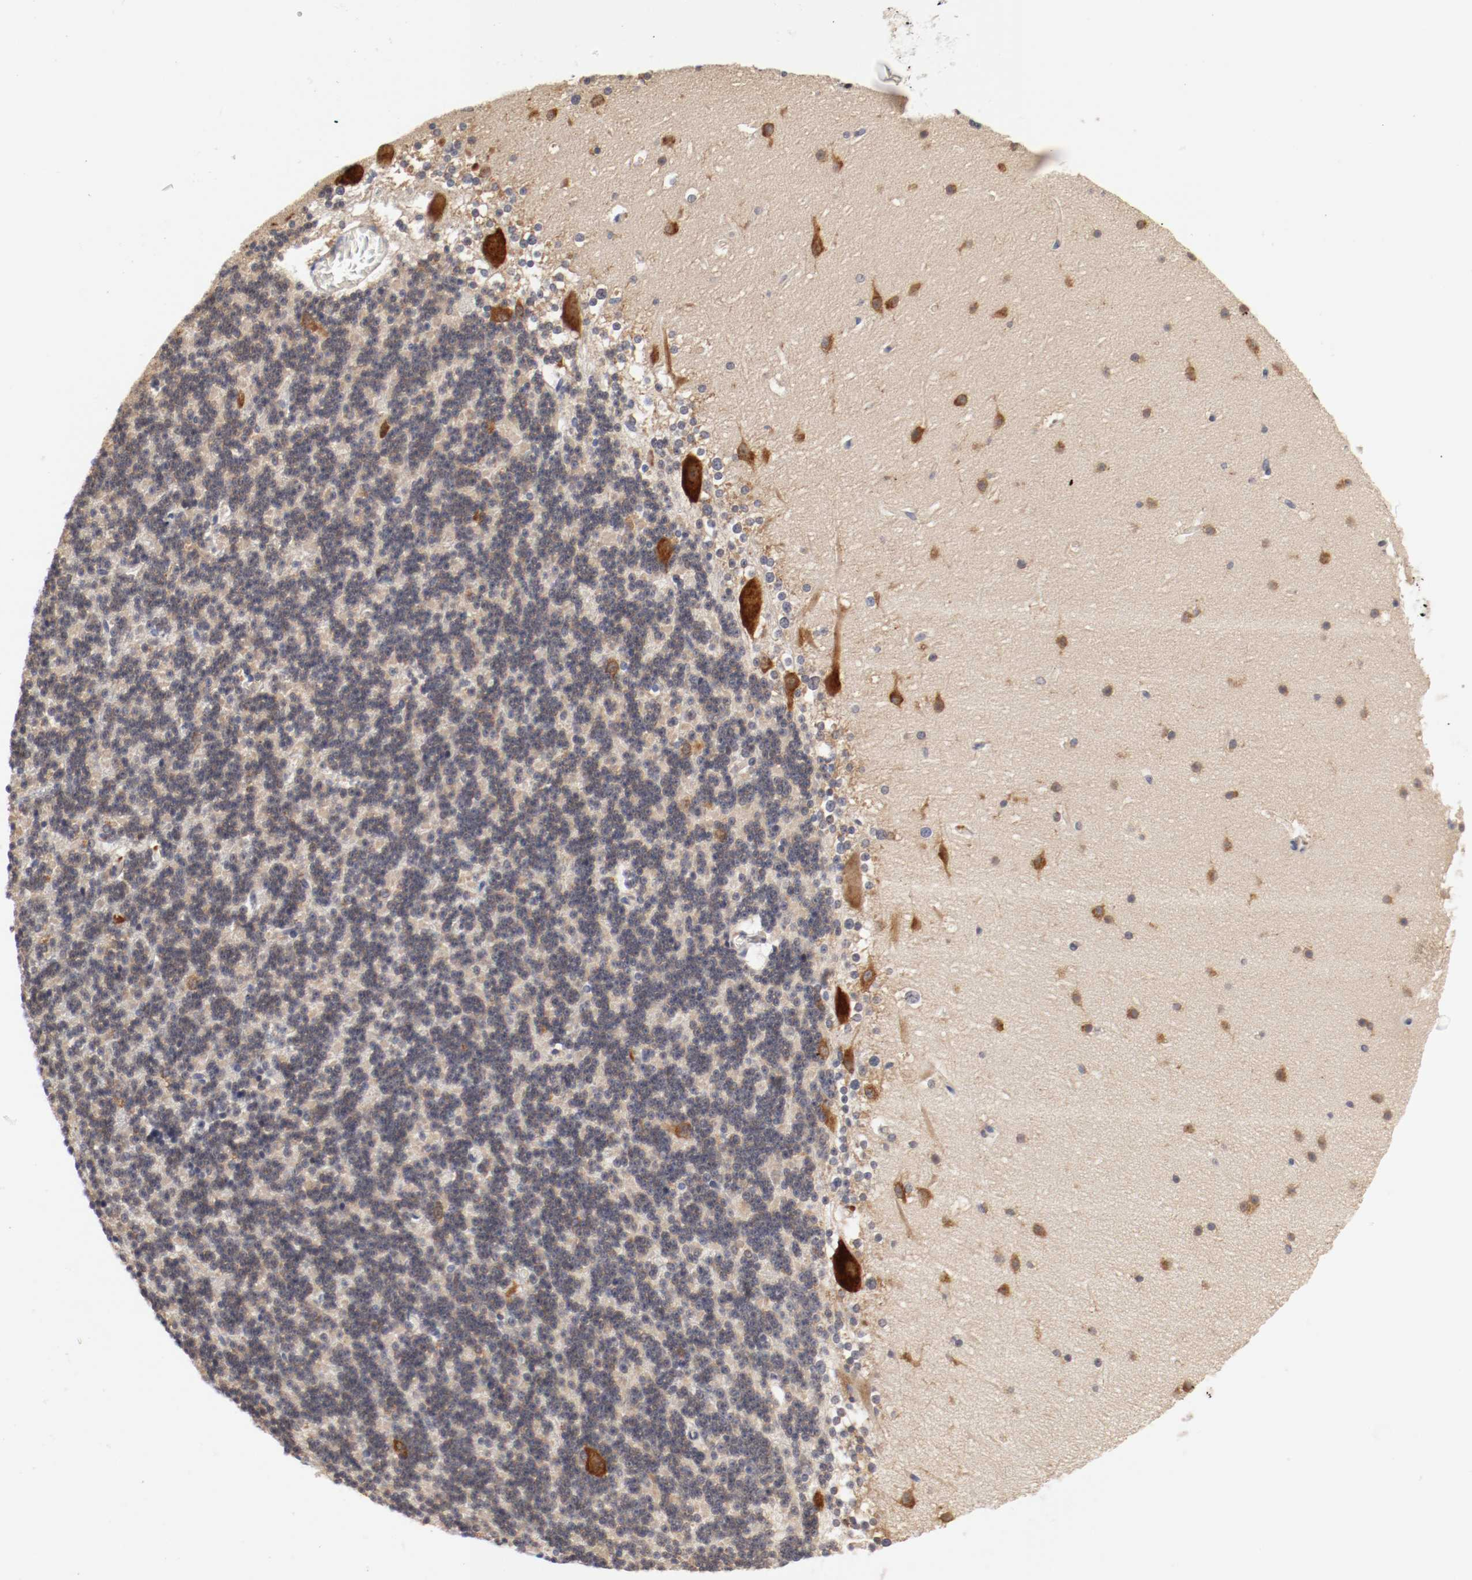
{"staining": {"intensity": "weak", "quantity": ">75%", "location": "cytoplasmic/membranous"}, "tissue": "cerebellum", "cell_type": "Cells in granular layer", "image_type": "normal", "snomed": [{"axis": "morphology", "description": "Normal tissue, NOS"}, {"axis": "topography", "description": "Cerebellum"}], "caption": "This image displays immunohistochemistry staining of normal human cerebellum, with low weak cytoplasmic/membranous expression in about >75% of cells in granular layer.", "gene": "FKBP3", "patient": {"sex": "female", "age": 19}}